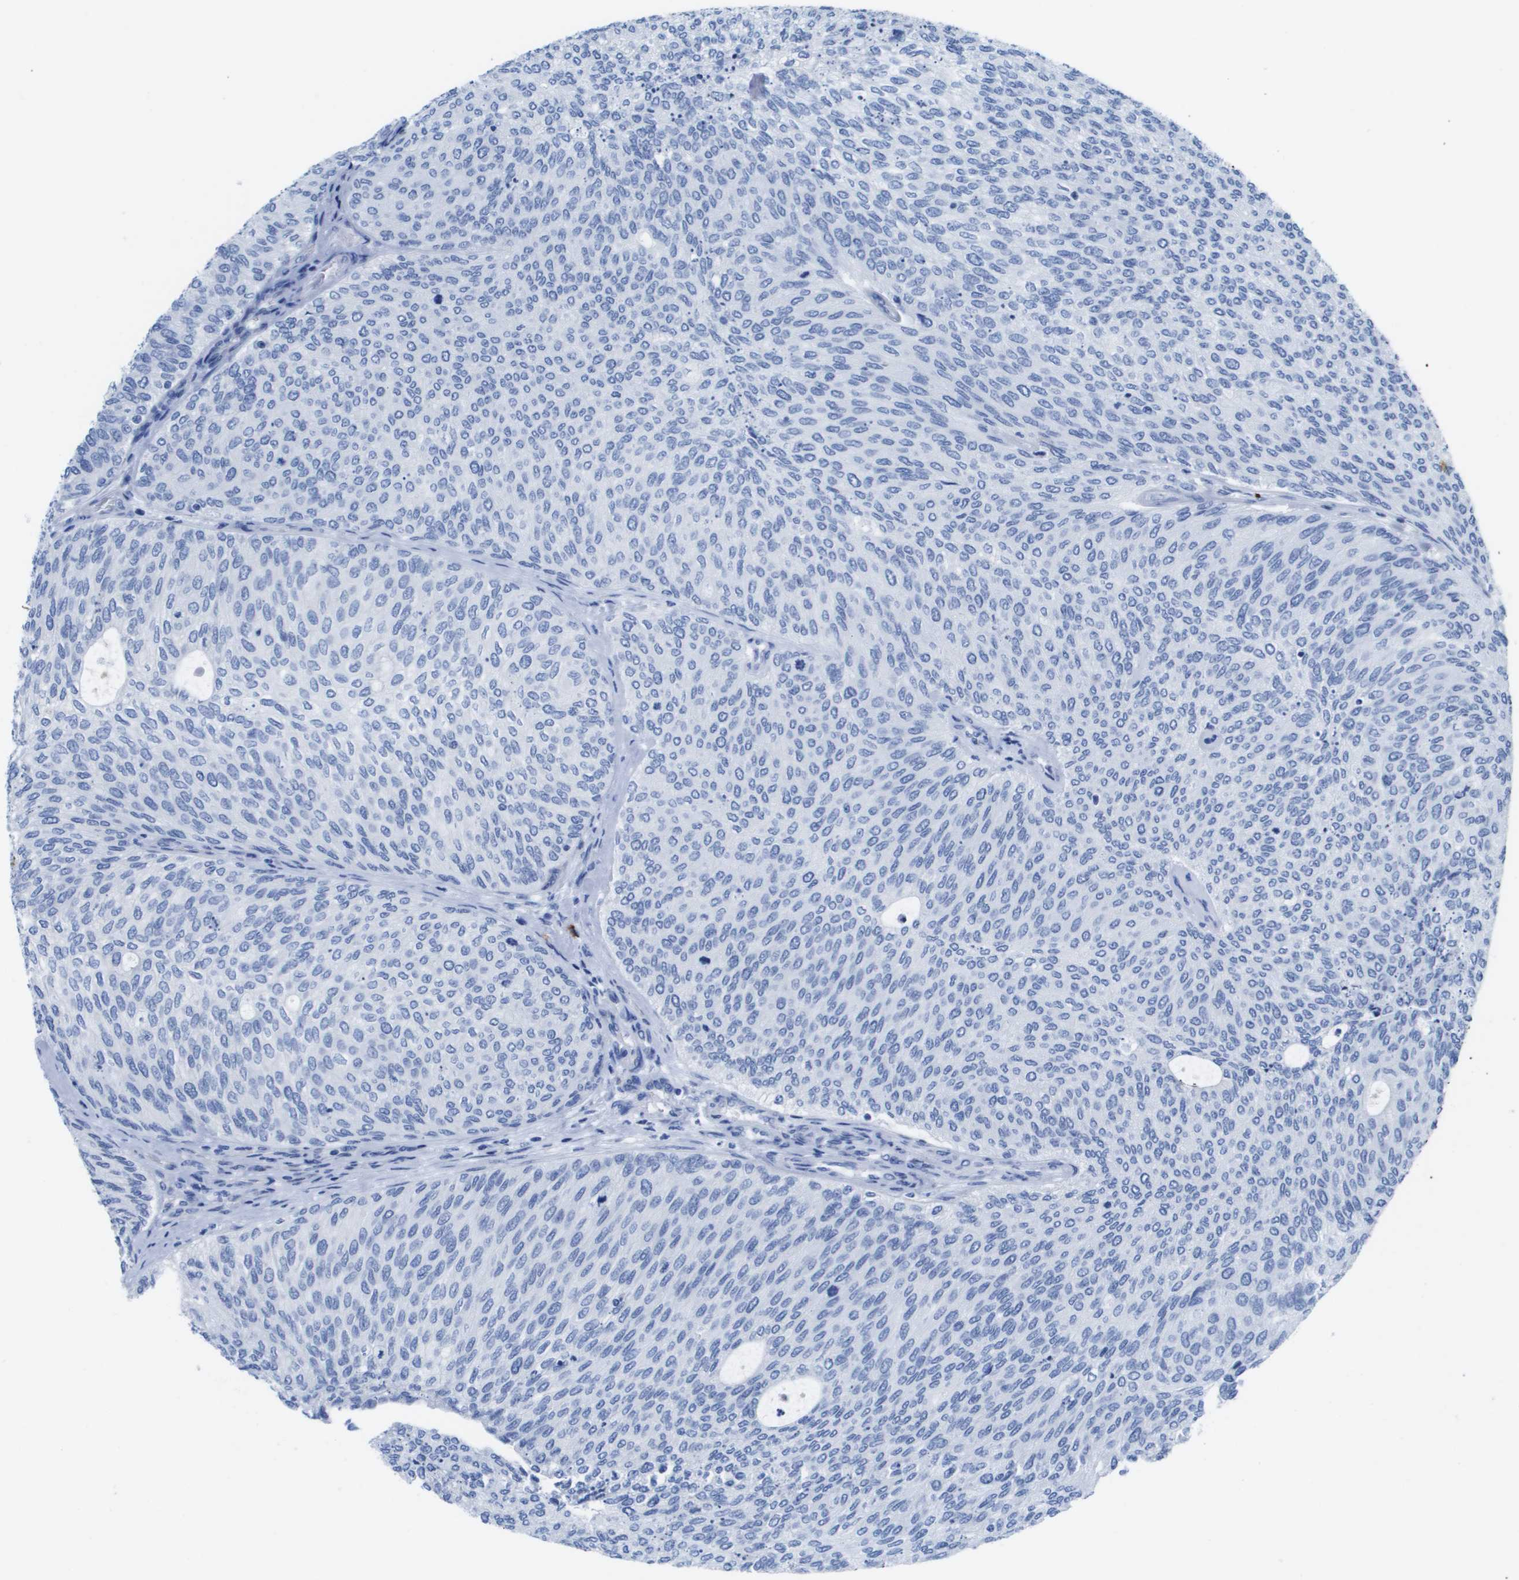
{"staining": {"intensity": "negative", "quantity": "none", "location": "none"}, "tissue": "urothelial cancer", "cell_type": "Tumor cells", "image_type": "cancer", "snomed": [{"axis": "morphology", "description": "Urothelial carcinoma, Low grade"}, {"axis": "topography", "description": "Urinary bladder"}], "caption": "Protein analysis of urothelial cancer shows no significant staining in tumor cells.", "gene": "MS4A1", "patient": {"sex": "female", "age": 79}}